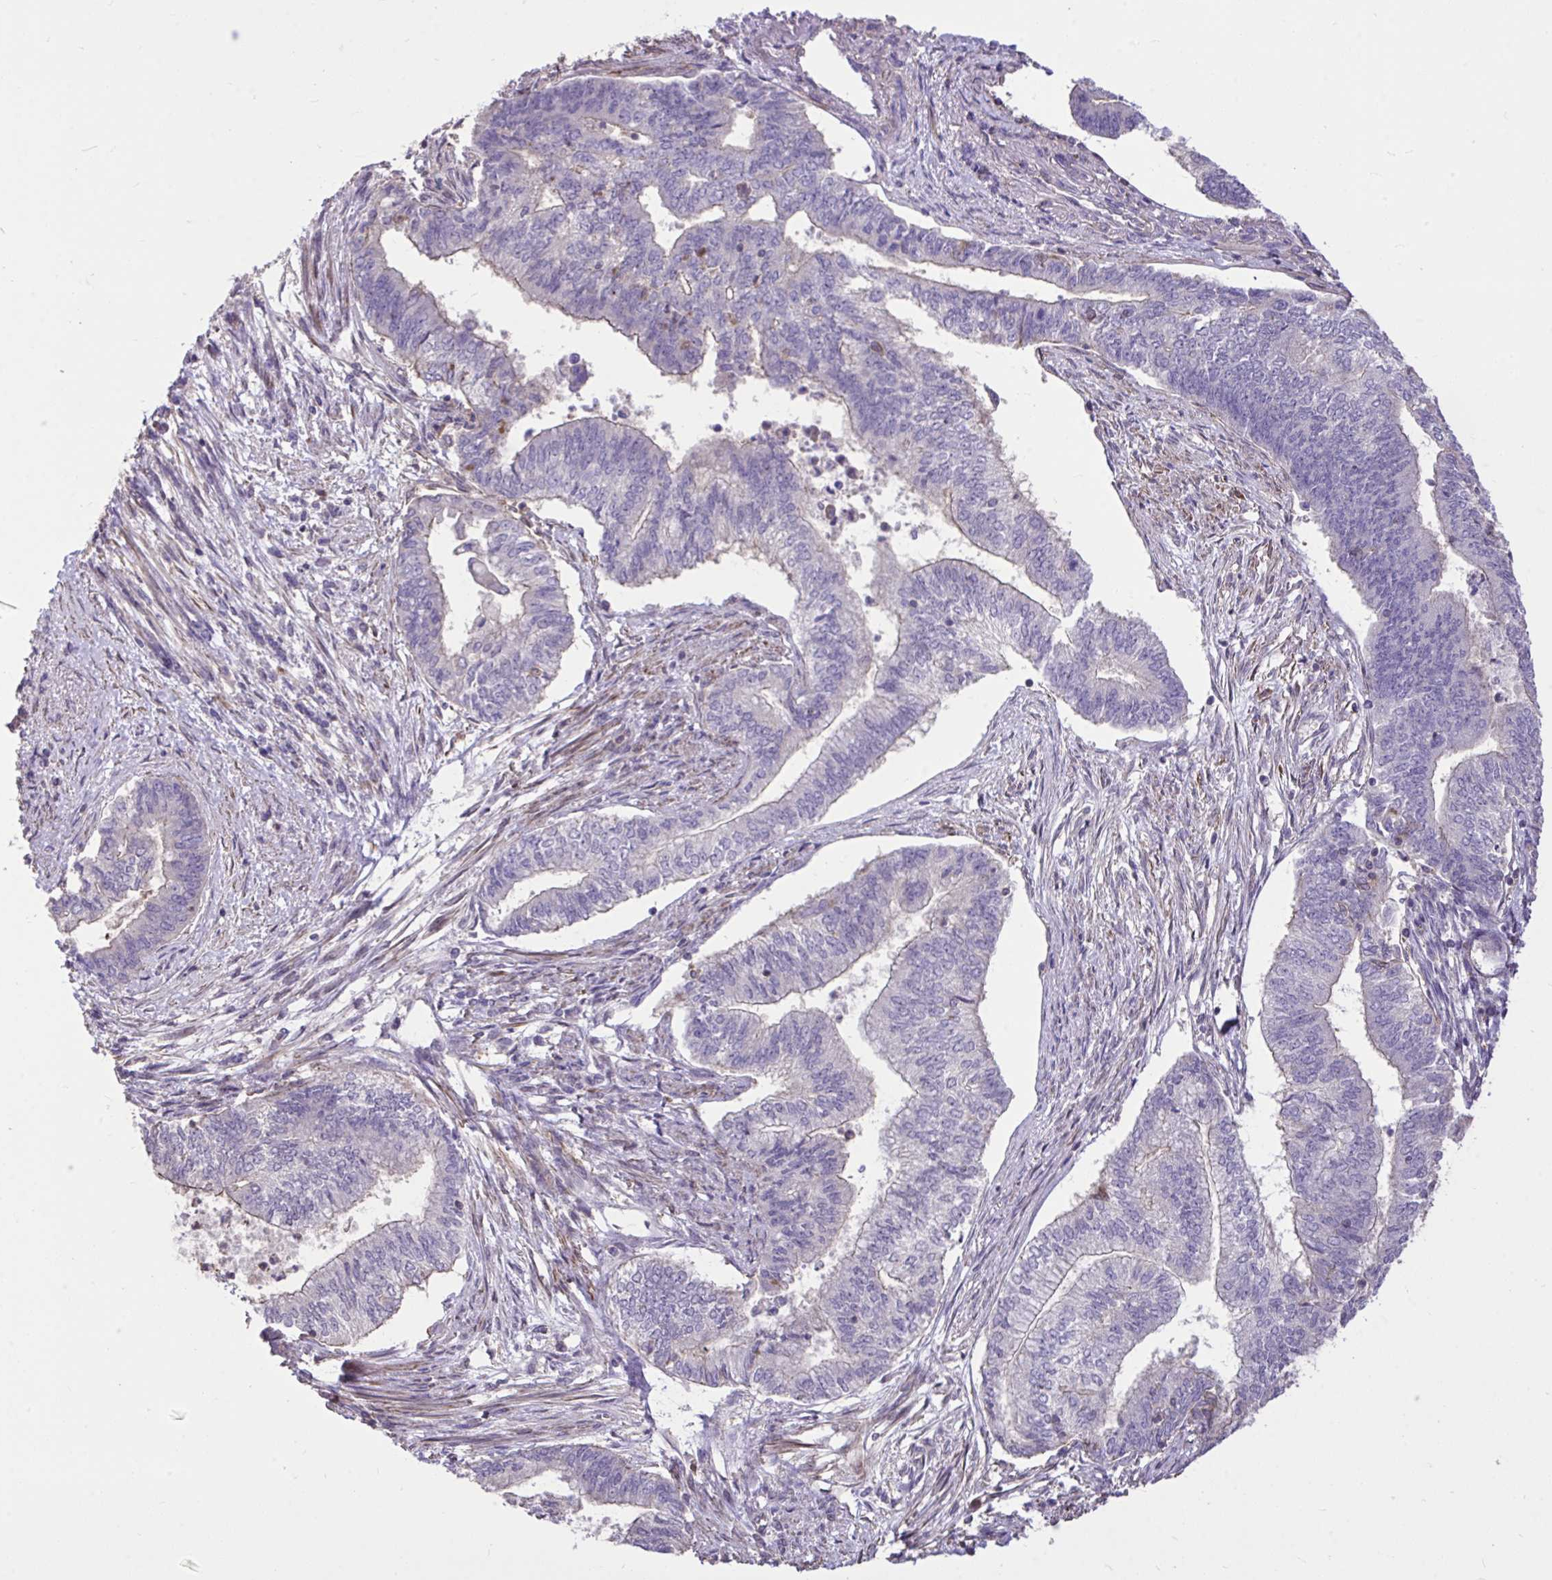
{"staining": {"intensity": "weak", "quantity": "<25%", "location": "cytoplasmic/membranous"}, "tissue": "endometrial cancer", "cell_type": "Tumor cells", "image_type": "cancer", "snomed": [{"axis": "morphology", "description": "Adenocarcinoma, NOS"}, {"axis": "topography", "description": "Endometrium"}], "caption": "Immunohistochemistry (IHC) histopathology image of neoplastic tissue: endometrial cancer stained with DAB (3,3'-diaminobenzidine) shows no significant protein positivity in tumor cells.", "gene": "IGFL2", "patient": {"sex": "female", "age": 65}}